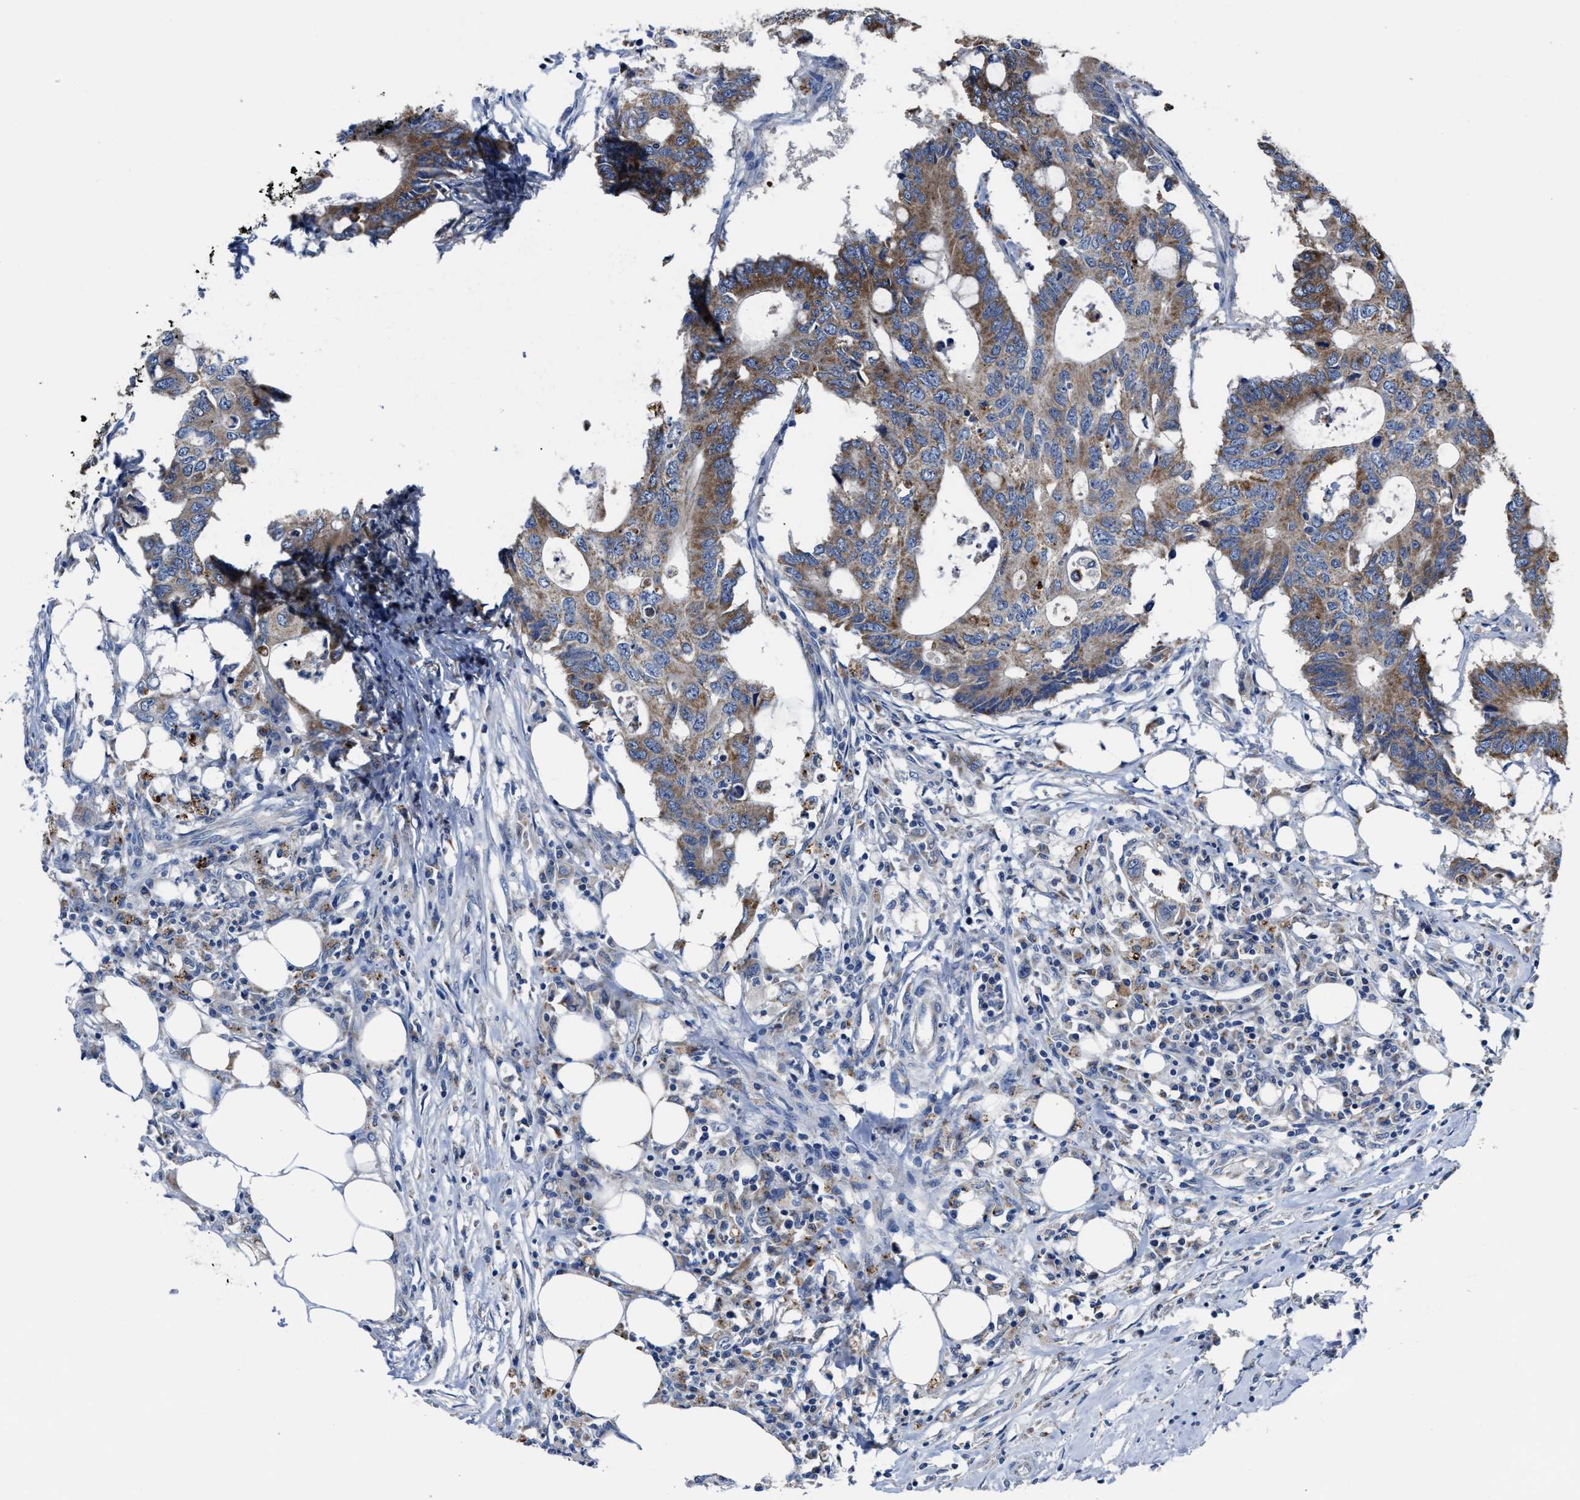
{"staining": {"intensity": "moderate", "quantity": ">75%", "location": "cytoplasmic/membranous"}, "tissue": "colorectal cancer", "cell_type": "Tumor cells", "image_type": "cancer", "snomed": [{"axis": "morphology", "description": "Adenocarcinoma, NOS"}, {"axis": "topography", "description": "Colon"}], "caption": "IHC of human colorectal cancer (adenocarcinoma) displays medium levels of moderate cytoplasmic/membranous positivity in approximately >75% of tumor cells.", "gene": "GHITM", "patient": {"sex": "male", "age": 71}}